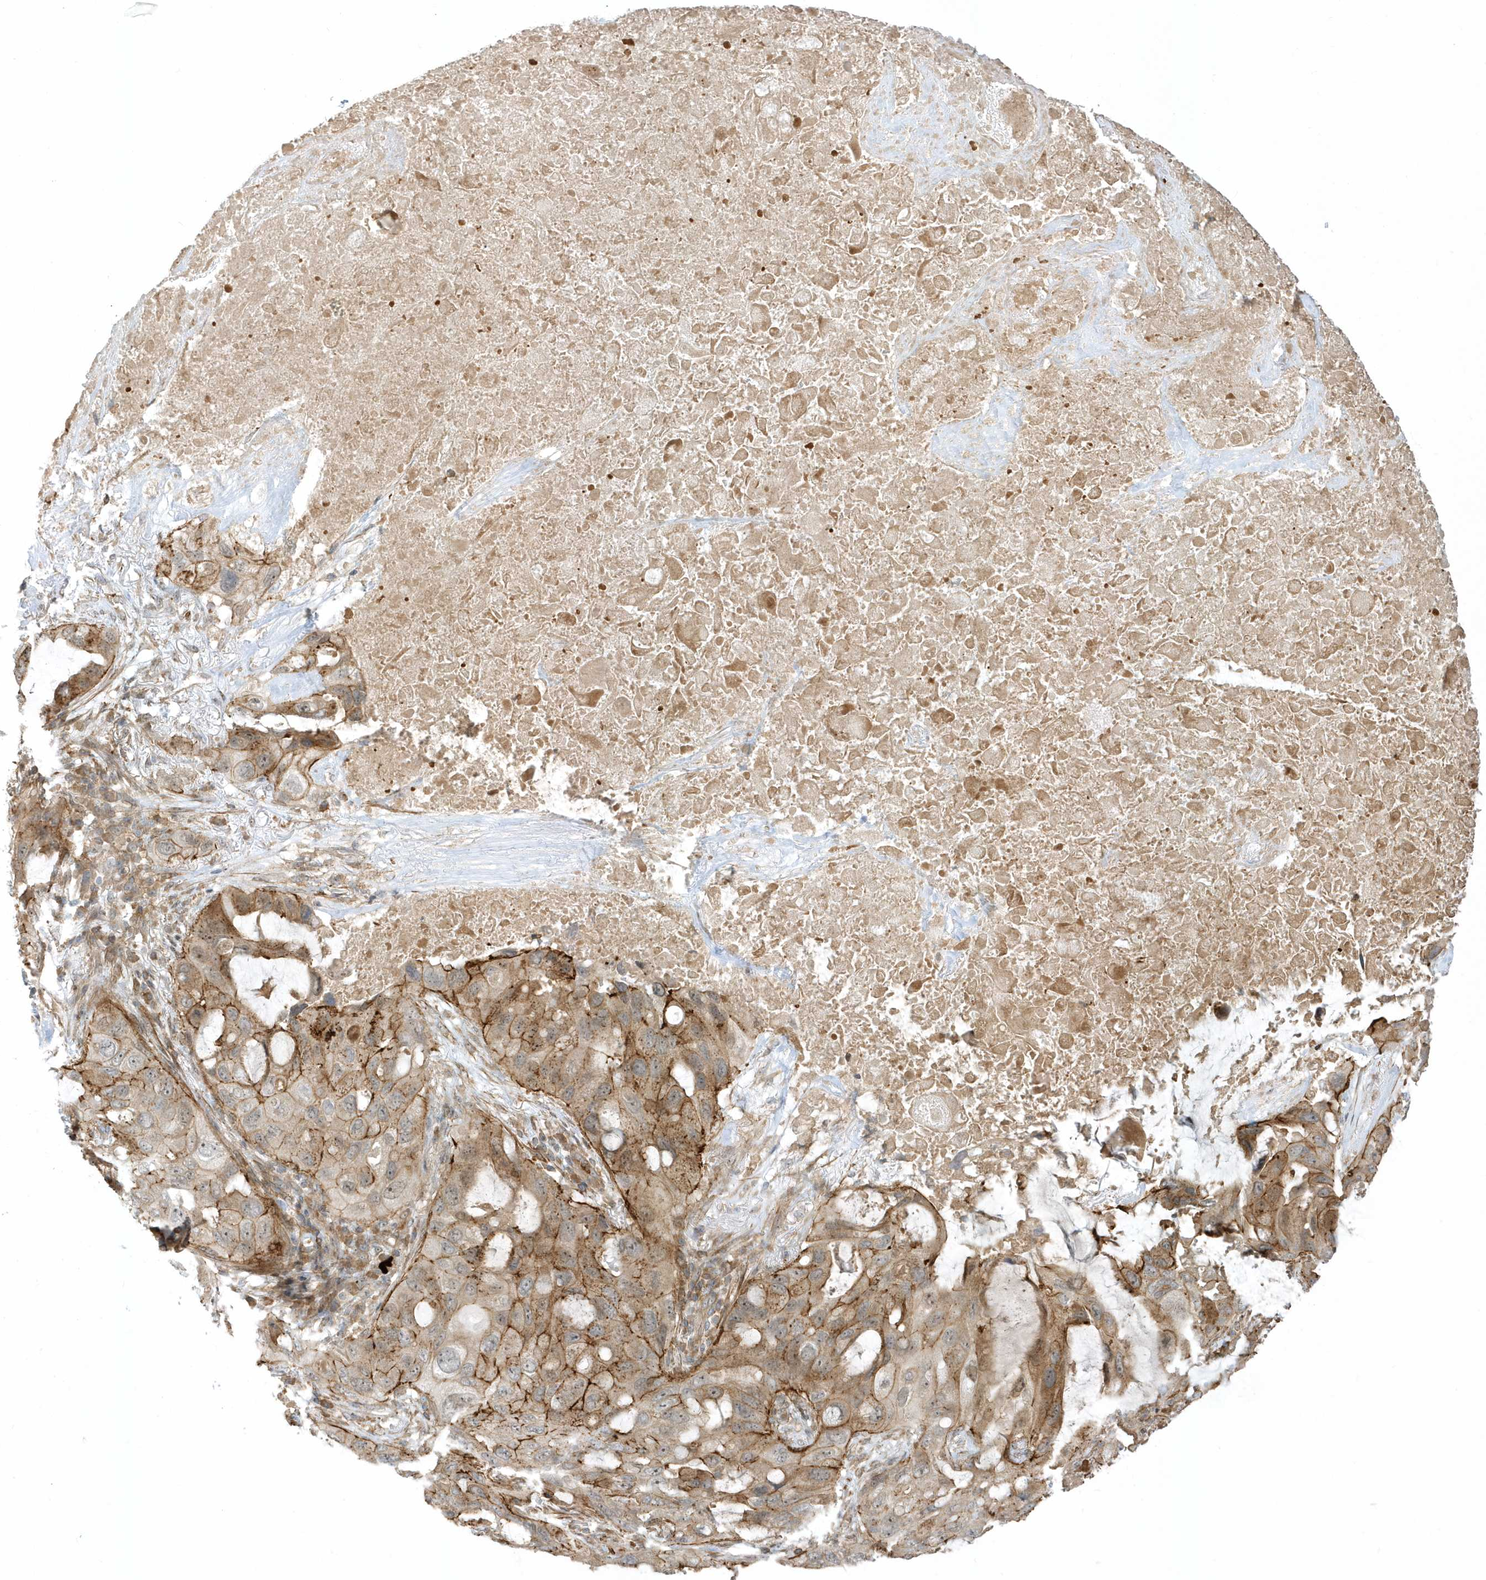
{"staining": {"intensity": "moderate", "quantity": ">75%", "location": "cytoplasmic/membranous"}, "tissue": "lung cancer", "cell_type": "Tumor cells", "image_type": "cancer", "snomed": [{"axis": "morphology", "description": "Squamous cell carcinoma, NOS"}, {"axis": "topography", "description": "Lung"}], "caption": "Immunohistochemical staining of lung cancer (squamous cell carcinoma) shows medium levels of moderate cytoplasmic/membranous protein expression in approximately >75% of tumor cells.", "gene": "ZBTB8A", "patient": {"sex": "female", "age": 73}}